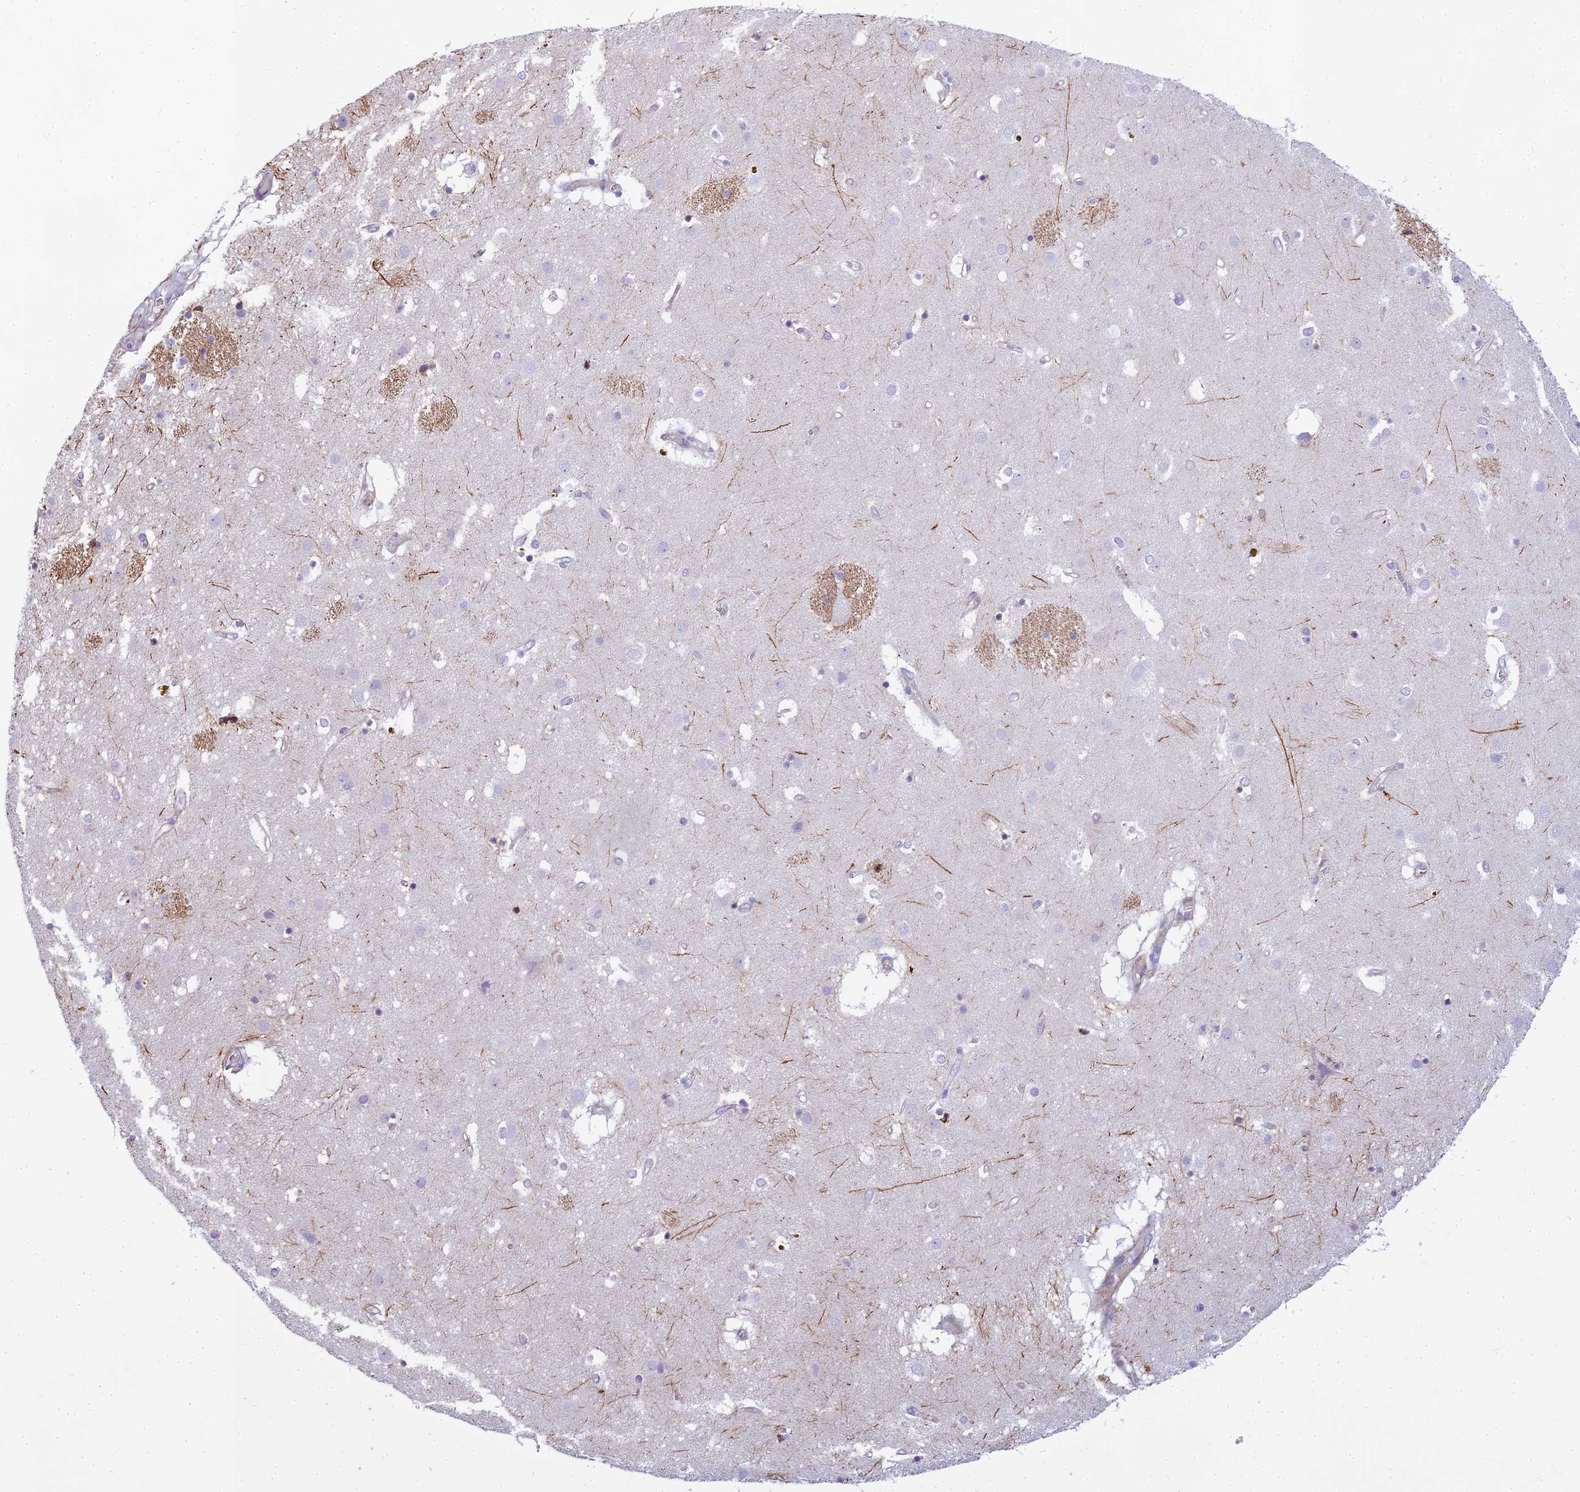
{"staining": {"intensity": "negative", "quantity": "none", "location": "none"}, "tissue": "caudate", "cell_type": "Glial cells", "image_type": "normal", "snomed": [{"axis": "morphology", "description": "Normal tissue, NOS"}, {"axis": "topography", "description": "Lateral ventricle wall"}], "caption": "Caudate was stained to show a protein in brown. There is no significant expression in glial cells. (Stains: DAB (3,3'-diaminobenzidine) immunohistochemistry (IHC) with hematoxylin counter stain, Microscopy: brightfield microscopy at high magnification).", "gene": "ENSG00000265118", "patient": {"sex": "male", "age": 70}}